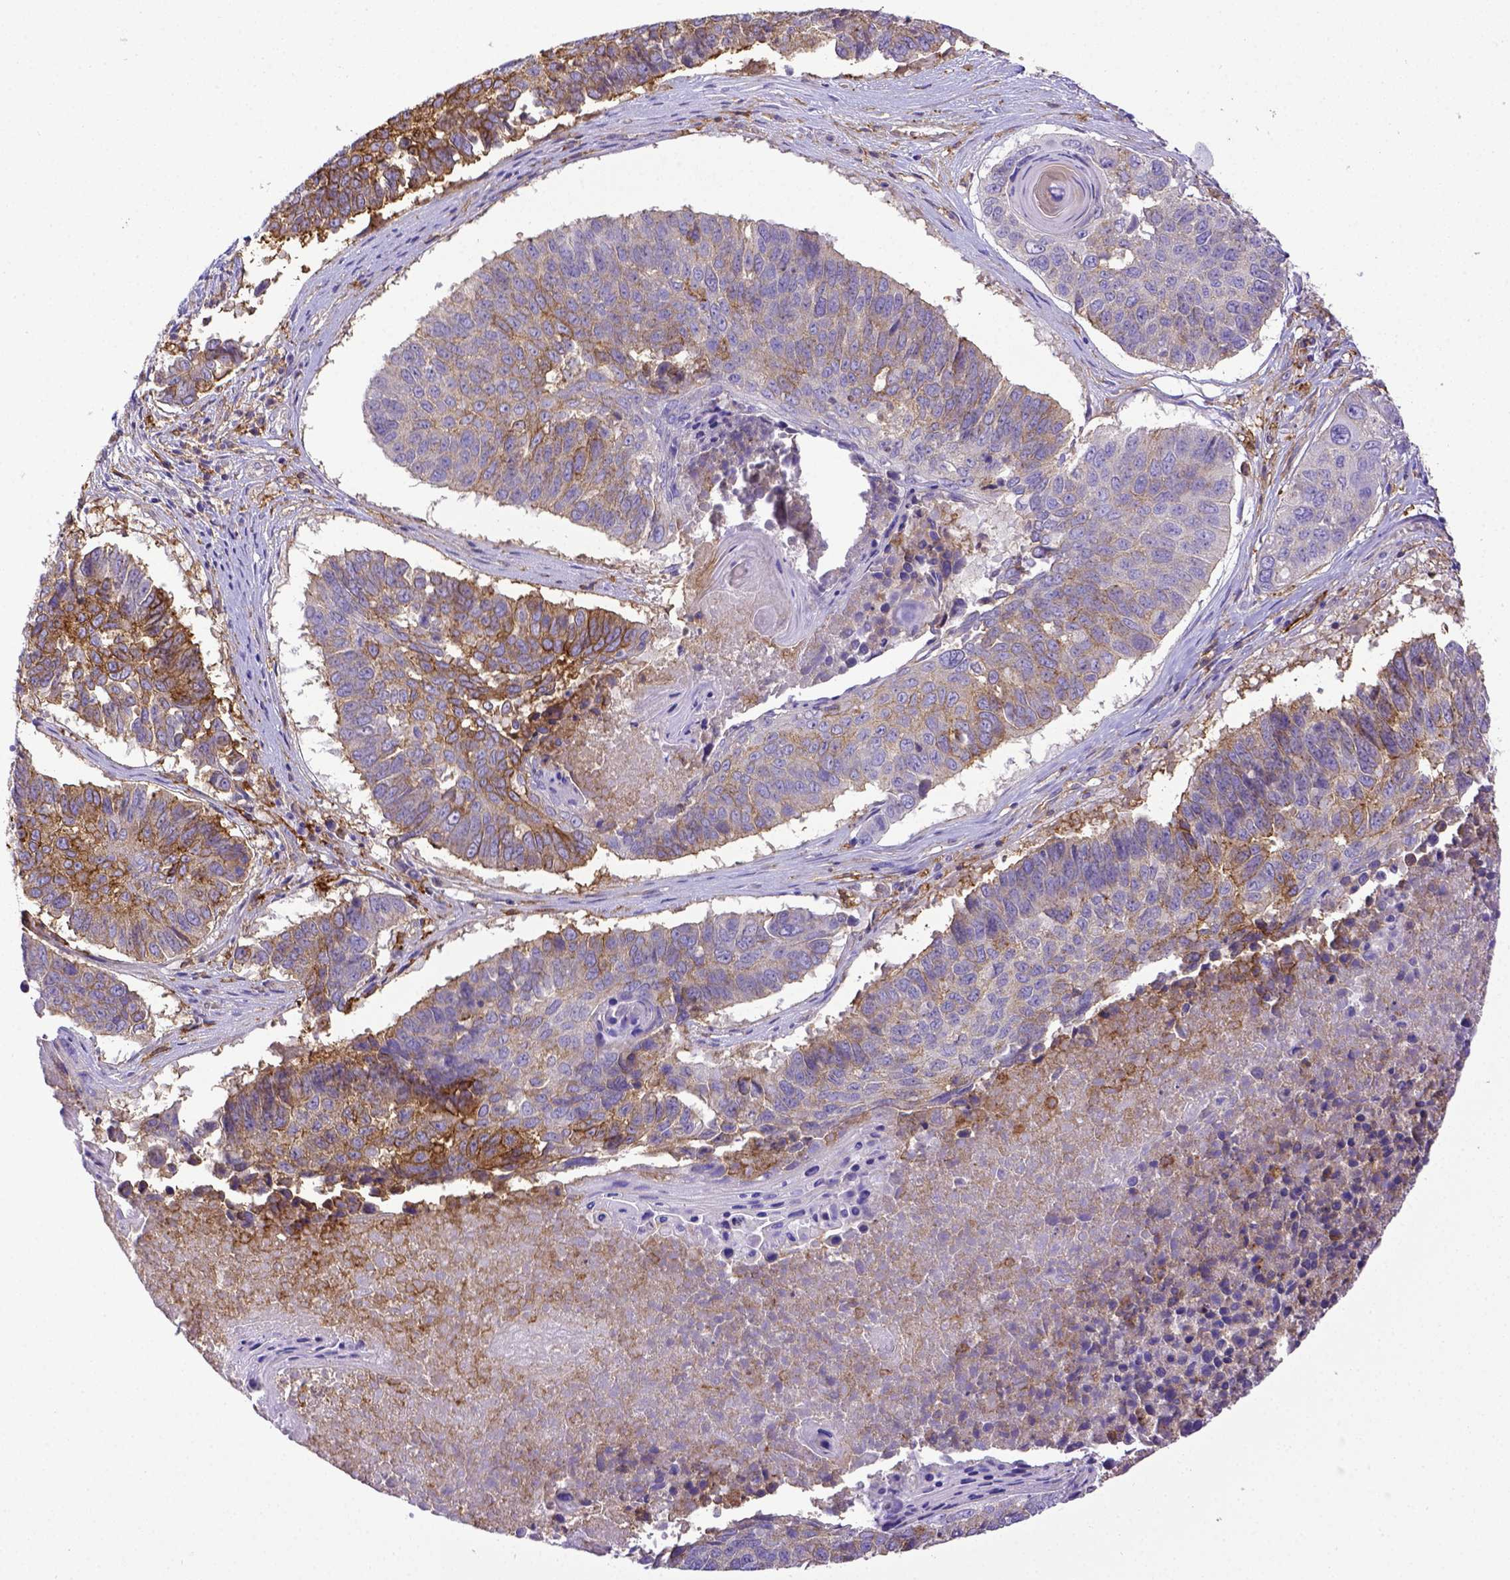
{"staining": {"intensity": "moderate", "quantity": "<25%", "location": "cytoplasmic/membranous"}, "tissue": "lung cancer", "cell_type": "Tumor cells", "image_type": "cancer", "snomed": [{"axis": "morphology", "description": "Squamous cell carcinoma, NOS"}, {"axis": "topography", "description": "Lung"}], "caption": "DAB (3,3'-diaminobenzidine) immunohistochemical staining of lung squamous cell carcinoma reveals moderate cytoplasmic/membranous protein staining in about <25% of tumor cells.", "gene": "CD40", "patient": {"sex": "male", "age": 73}}